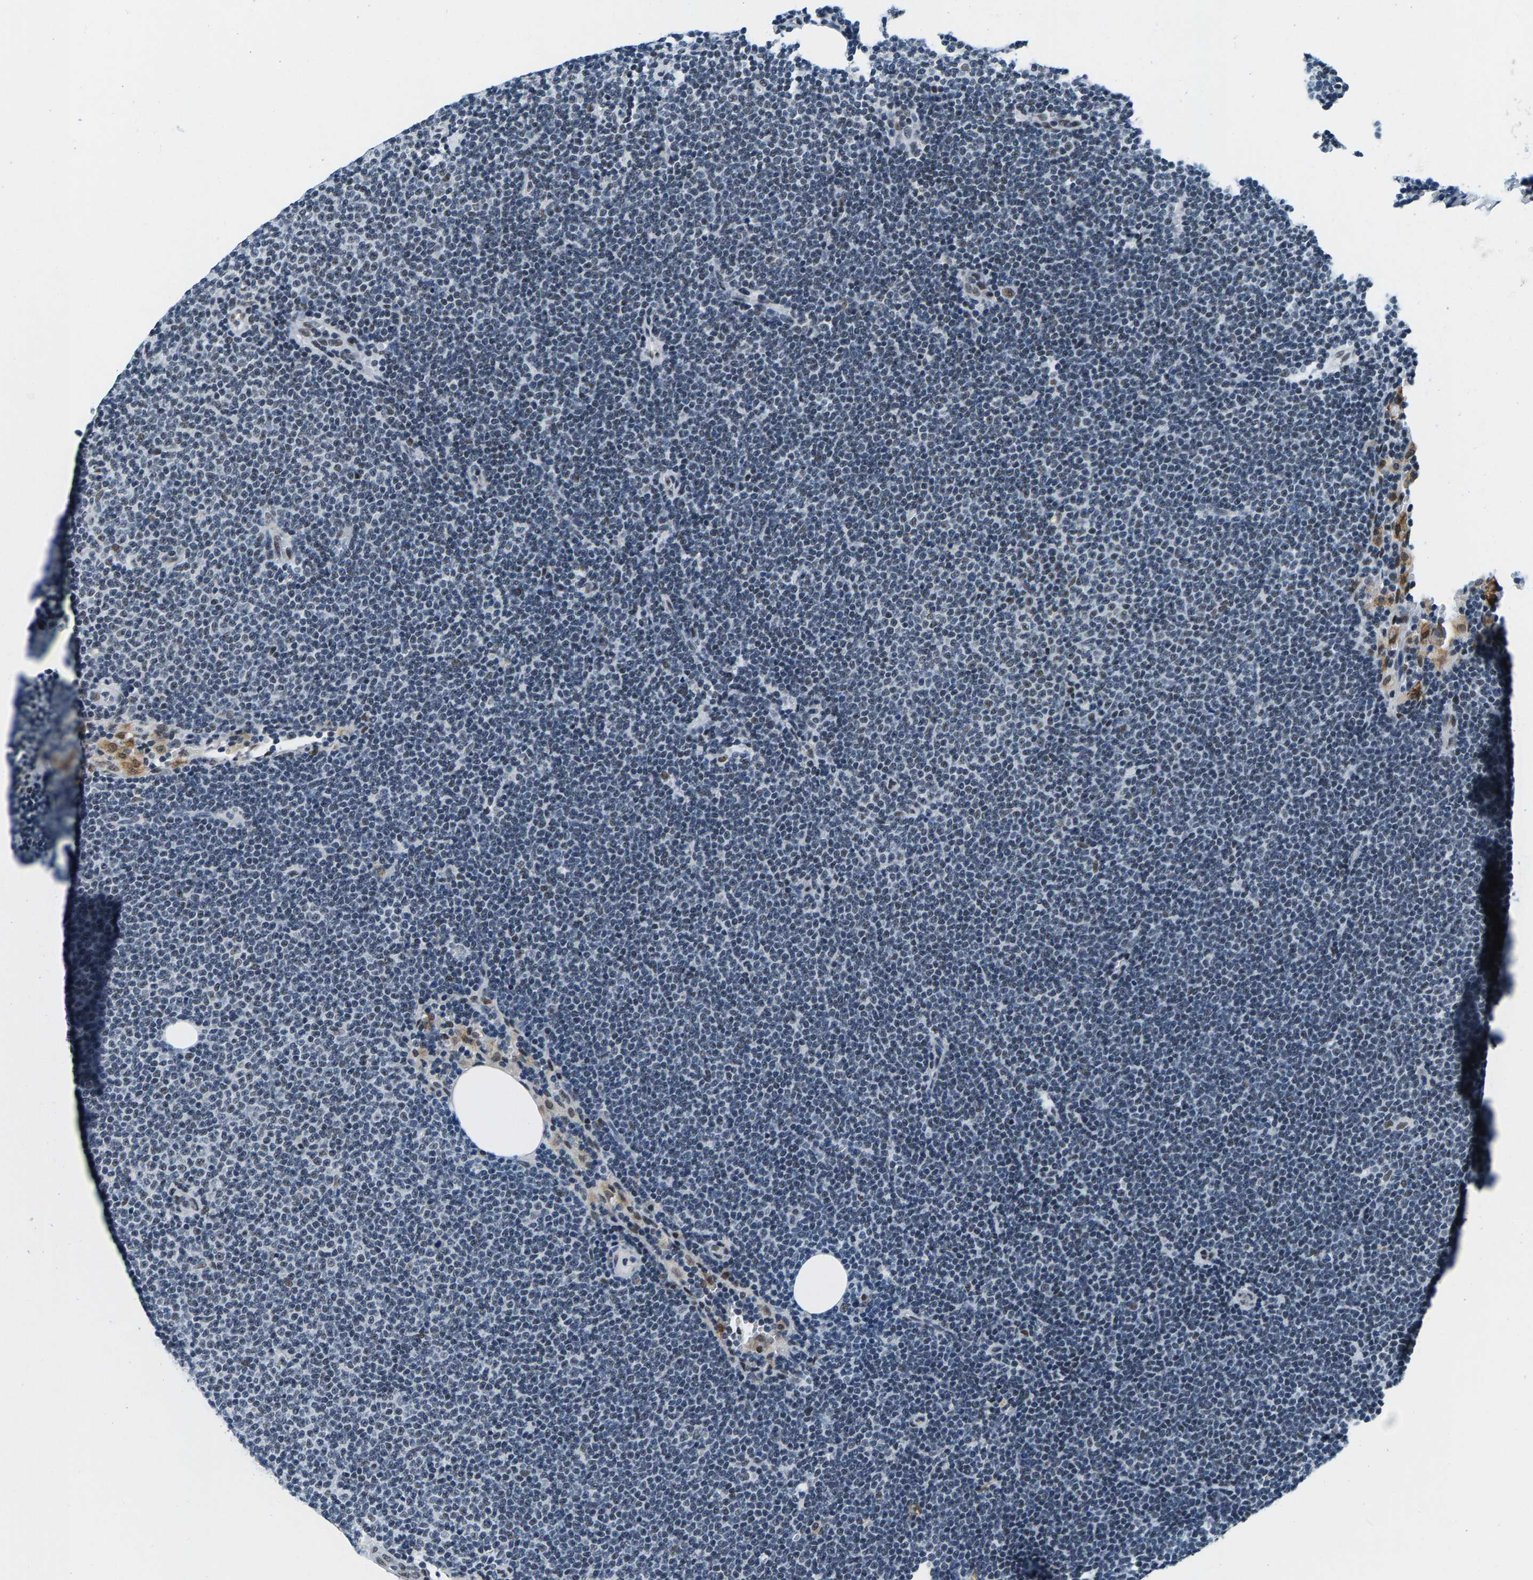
{"staining": {"intensity": "weak", "quantity": "<25%", "location": "nuclear"}, "tissue": "lymphoma", "cell_type": "Tumor cells", "image_type": "cancer", "snomed": [{"axis": "morphology", "description": "Malignant lymphoma, non-Hodgkin's type, Low grade"}, {"axis": "topography", "description": "Lymph node"}], "caption": "IHC histopathology image of low-grade malignant lymphoma, non-Hodgkin's type stained for a protein (brown), which demonstrates no staining in tumor cells.", "gene": "ATF2", "patient": {"sex": "female", "age": 53}}